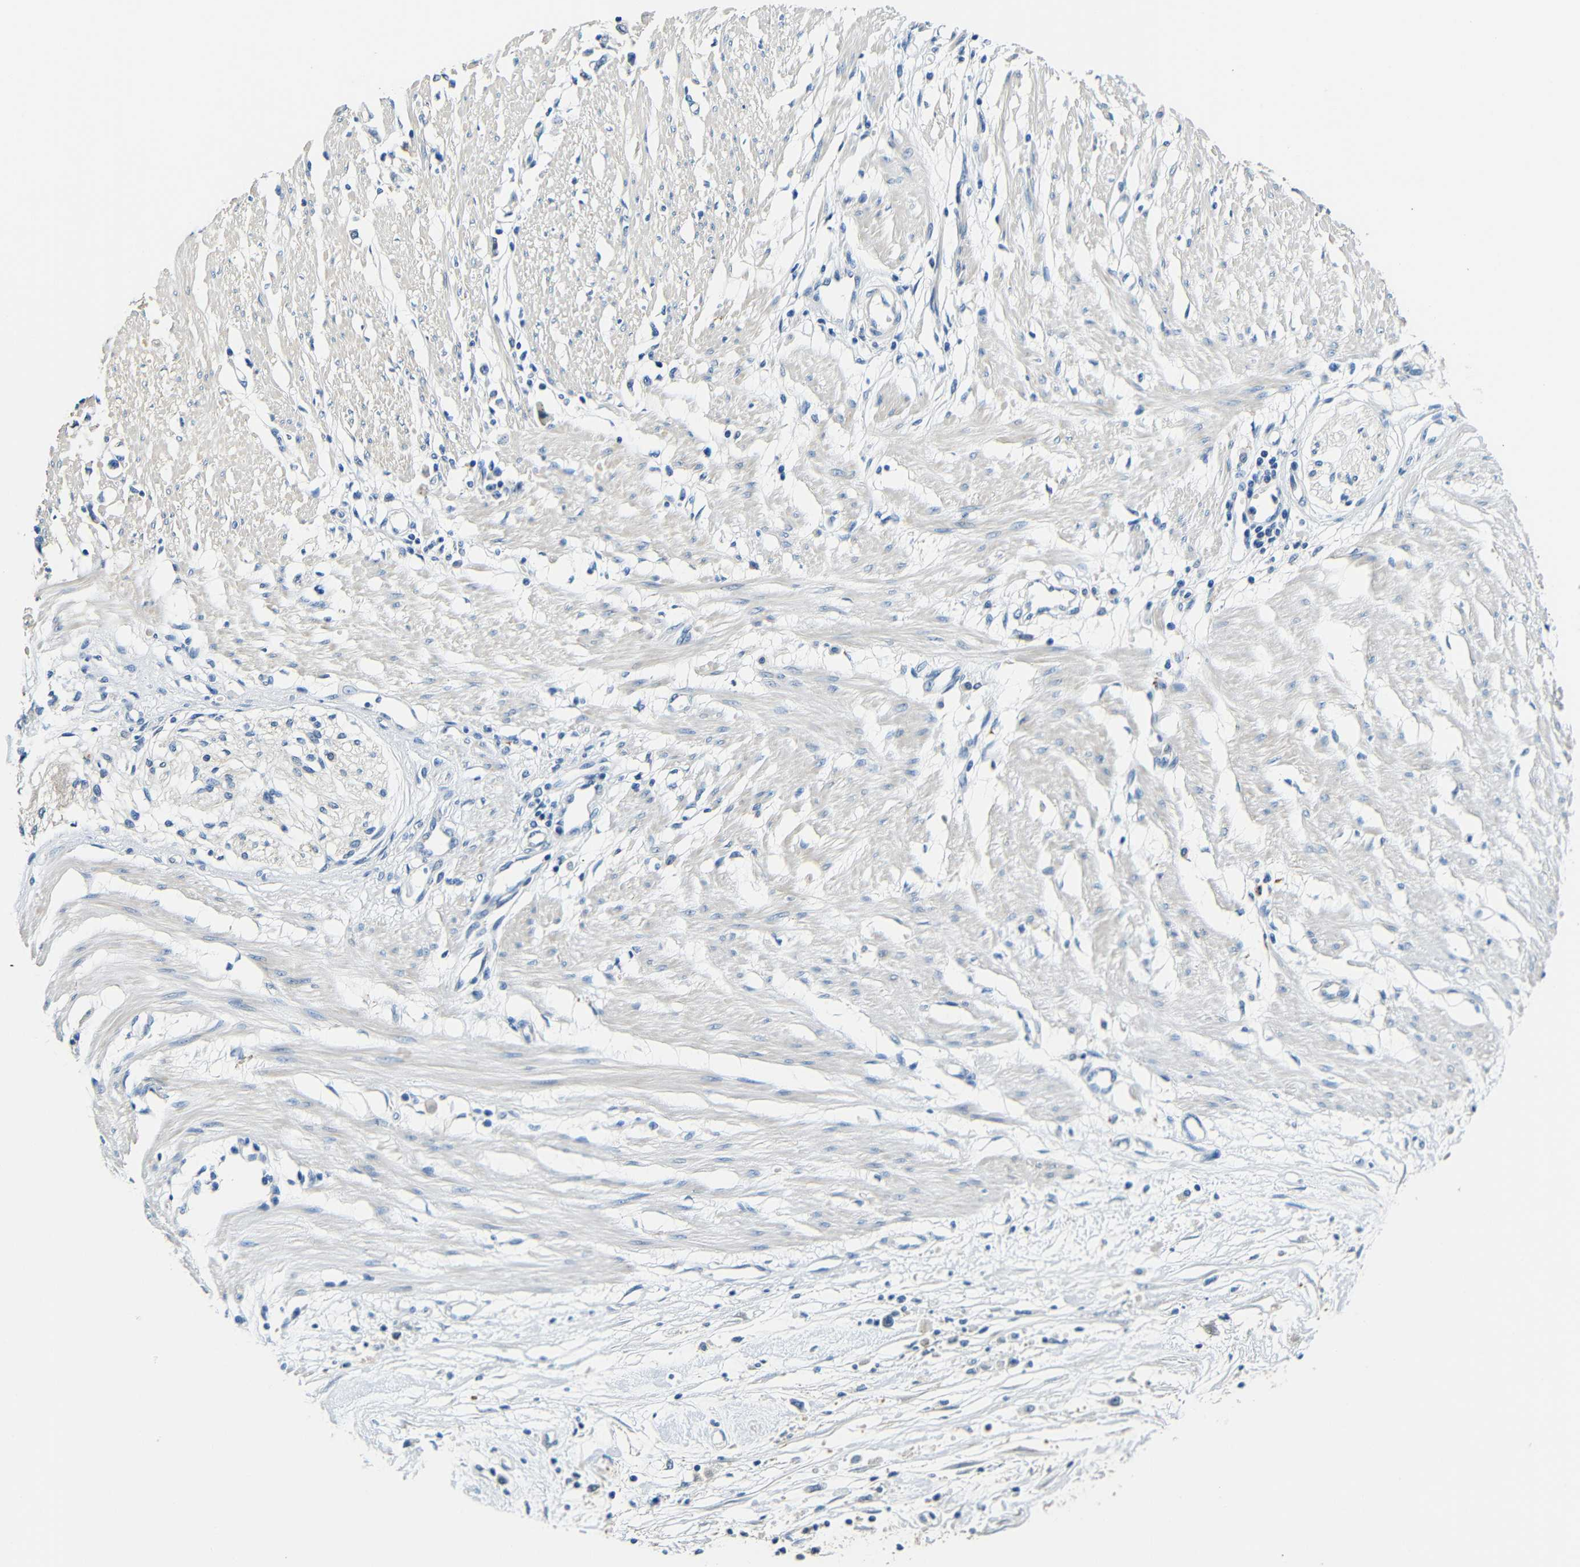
{"staining": {"intensity": "negative", "quantity": "none", "location": "none"}, "tissue": "stomach cancer", "cell_type": "Tumor cells", "image_type": "cancer", "snomed": [{"axis": "morphology", "description": "Adenocarcinoma, NOS"}, {"axis": "topography", "description": "Stomach"}], "caption": "IHC histopathology image of neoplastic tissue: human stomach cancer stained with DAB (3,3'-diaminobenzidine) demonstrates no significant protein positivity in tumor cells.", "gene": "FMO5", "patient": {"sex": "female", "age": 59}}